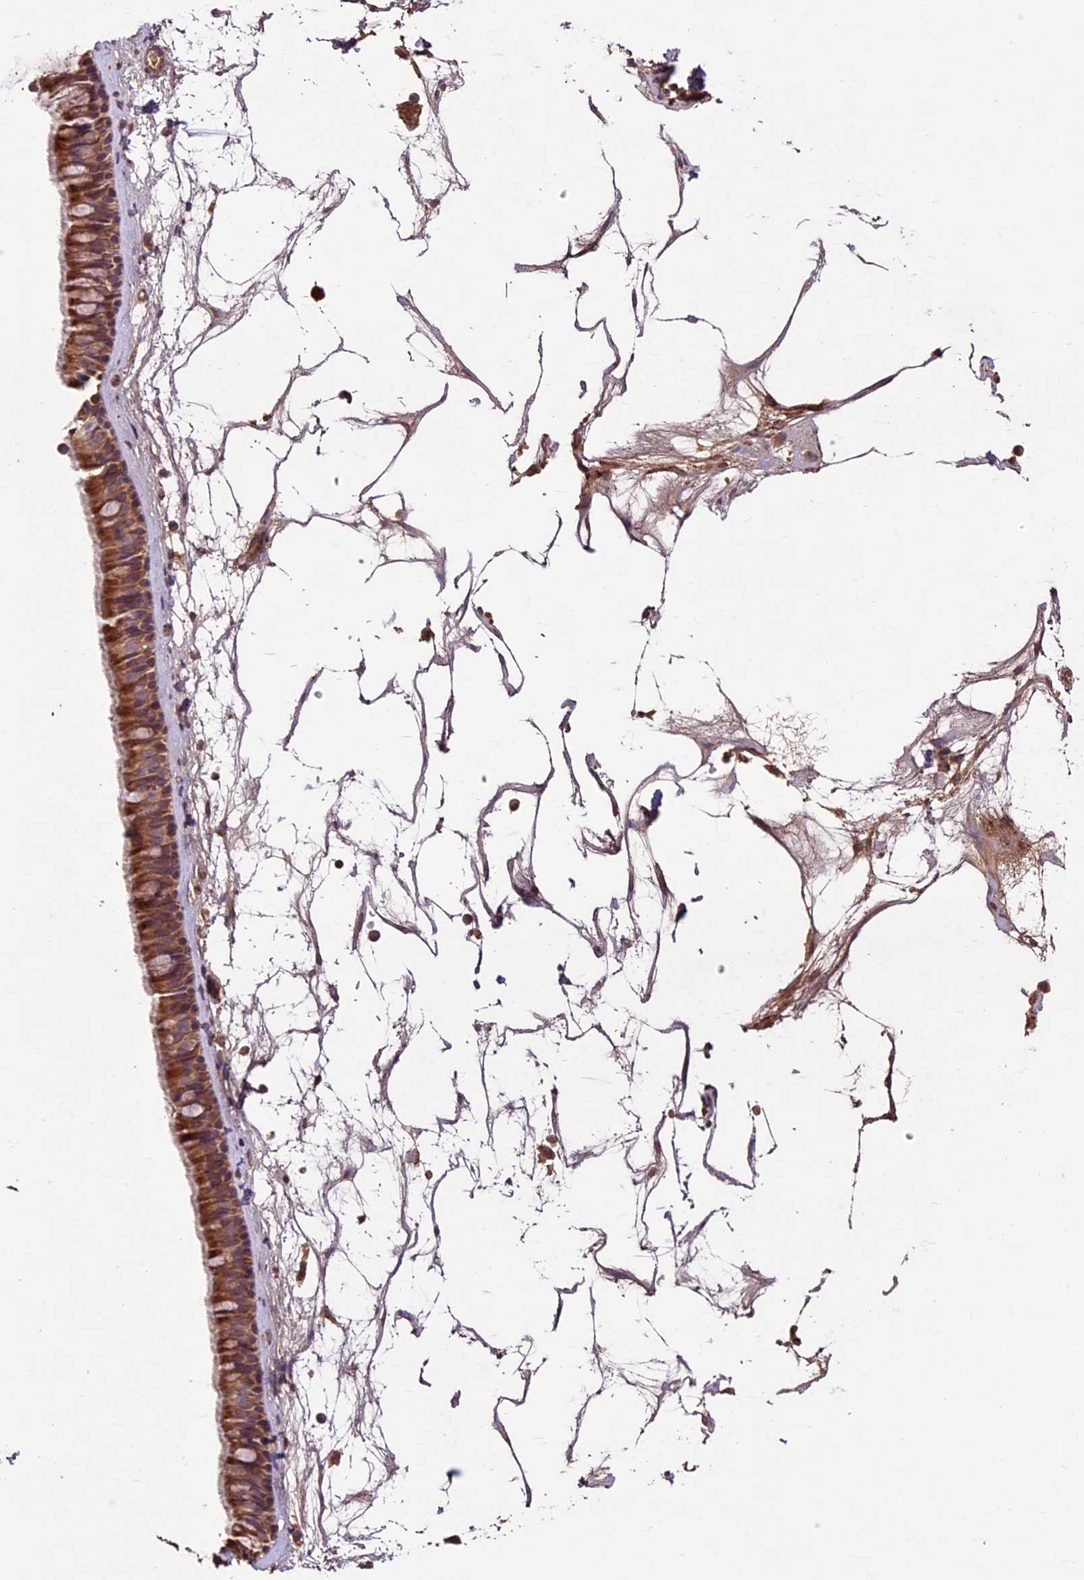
{"staining": {"intensity": "moderate", "quantity": ">75%", "location": "cytoplasmic/membranous"}, "tissue": "nasopharynx", "cell_type": "Respiratory epithelial cells", "image_type": "normal", "snomed": [{"axis": "morphology", "description": "Normal tissue, NOS"}, {"axis": "topography", "description": "Nasopharynx"}], "caption": "Moderate cytoplasmic/membranous protein positivity is seen in about >75% of respiratory epithelial cells in nasopharynx.", "gene": "CRLF1", "patient": {"sex": "male", "age": 64}}